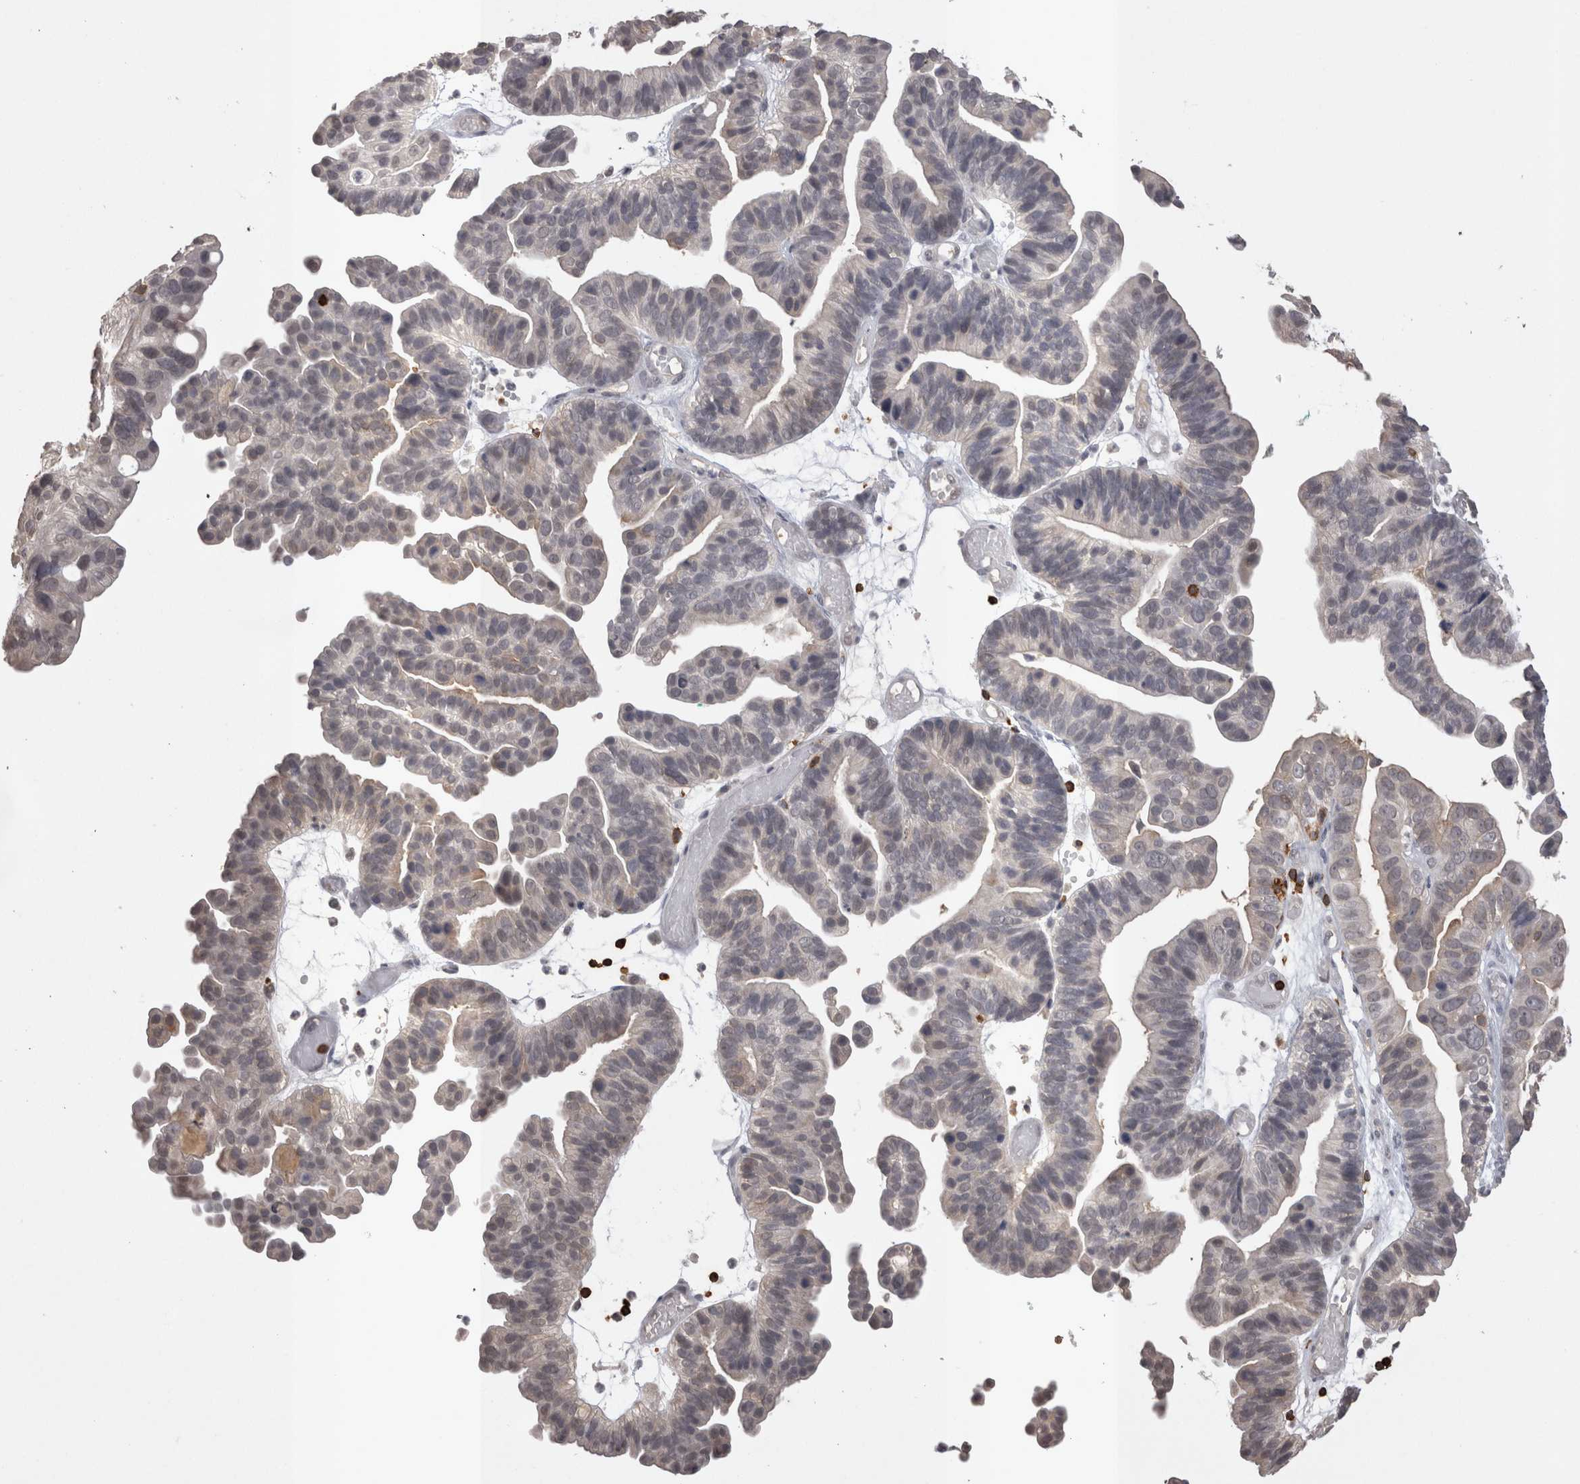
{"staining": {"intensity": "weak", "quantity": "<25%", "location": "cytoplasmic/membranous"}, "tissue": "ovarian cancer", "cell_type": "Tumor cells", "image_type": "cancer", "snomed": [{"axis": "morphology", "description": "Cystadenocarcinoma, serous, NOS"}, {"axis": "topography", "description": "Ovary"}], "caption": "Tumor cells show no significant protein positivity in ovarian cancer (serous cystadenocarcinoma). (DAB (3,3'-diaminobenzidine) immunohistochemistry (IHC) with hematoxylin counter stain).", "gene": "SKAP1", "patient": {"sex": "female", "age": 56}}